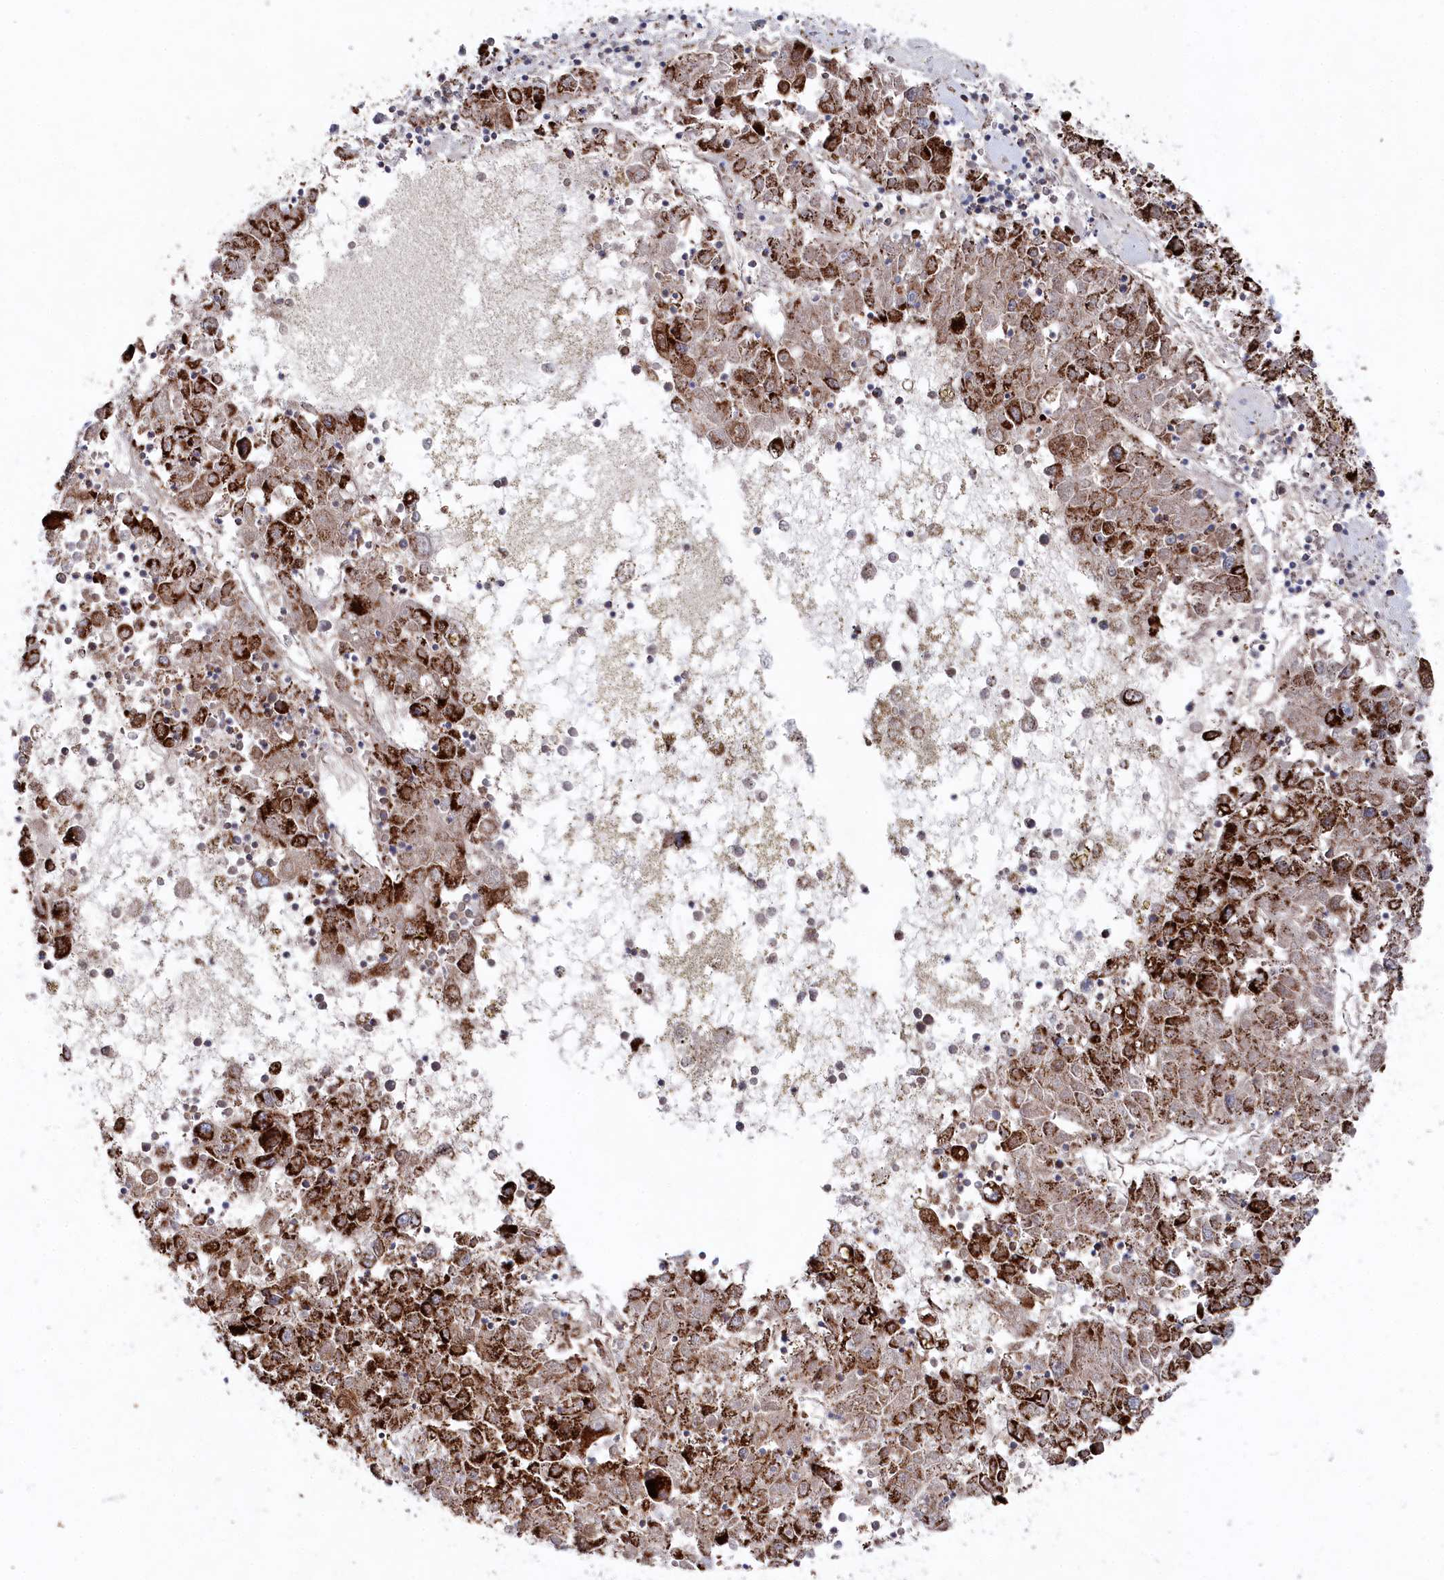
{"staining": {"intensity": "strong", "quantity": ">75%", "location": "cytoplasmic/membranous"}, "tissue": "liver cancer", "cell_type": "Tumor cells", "image_type": "cancer", "snomed": [{"axis": "morphology", "description": "Carcinoma, Hepatocellular, NOS"}, {"axis": "topography", "description": "Liver"}], "caption": "Immunohistochemical staining of liver cancer shows strong cytoplasmic/membranous protein staining in approximately >75% of tumor cells. Using DAB (brown) and hematoxylin (blue) stains, captured at high magnification using brightfield microscopy.", "gene": "GLS2", "patient": {"sex": "male", "age": 49}}